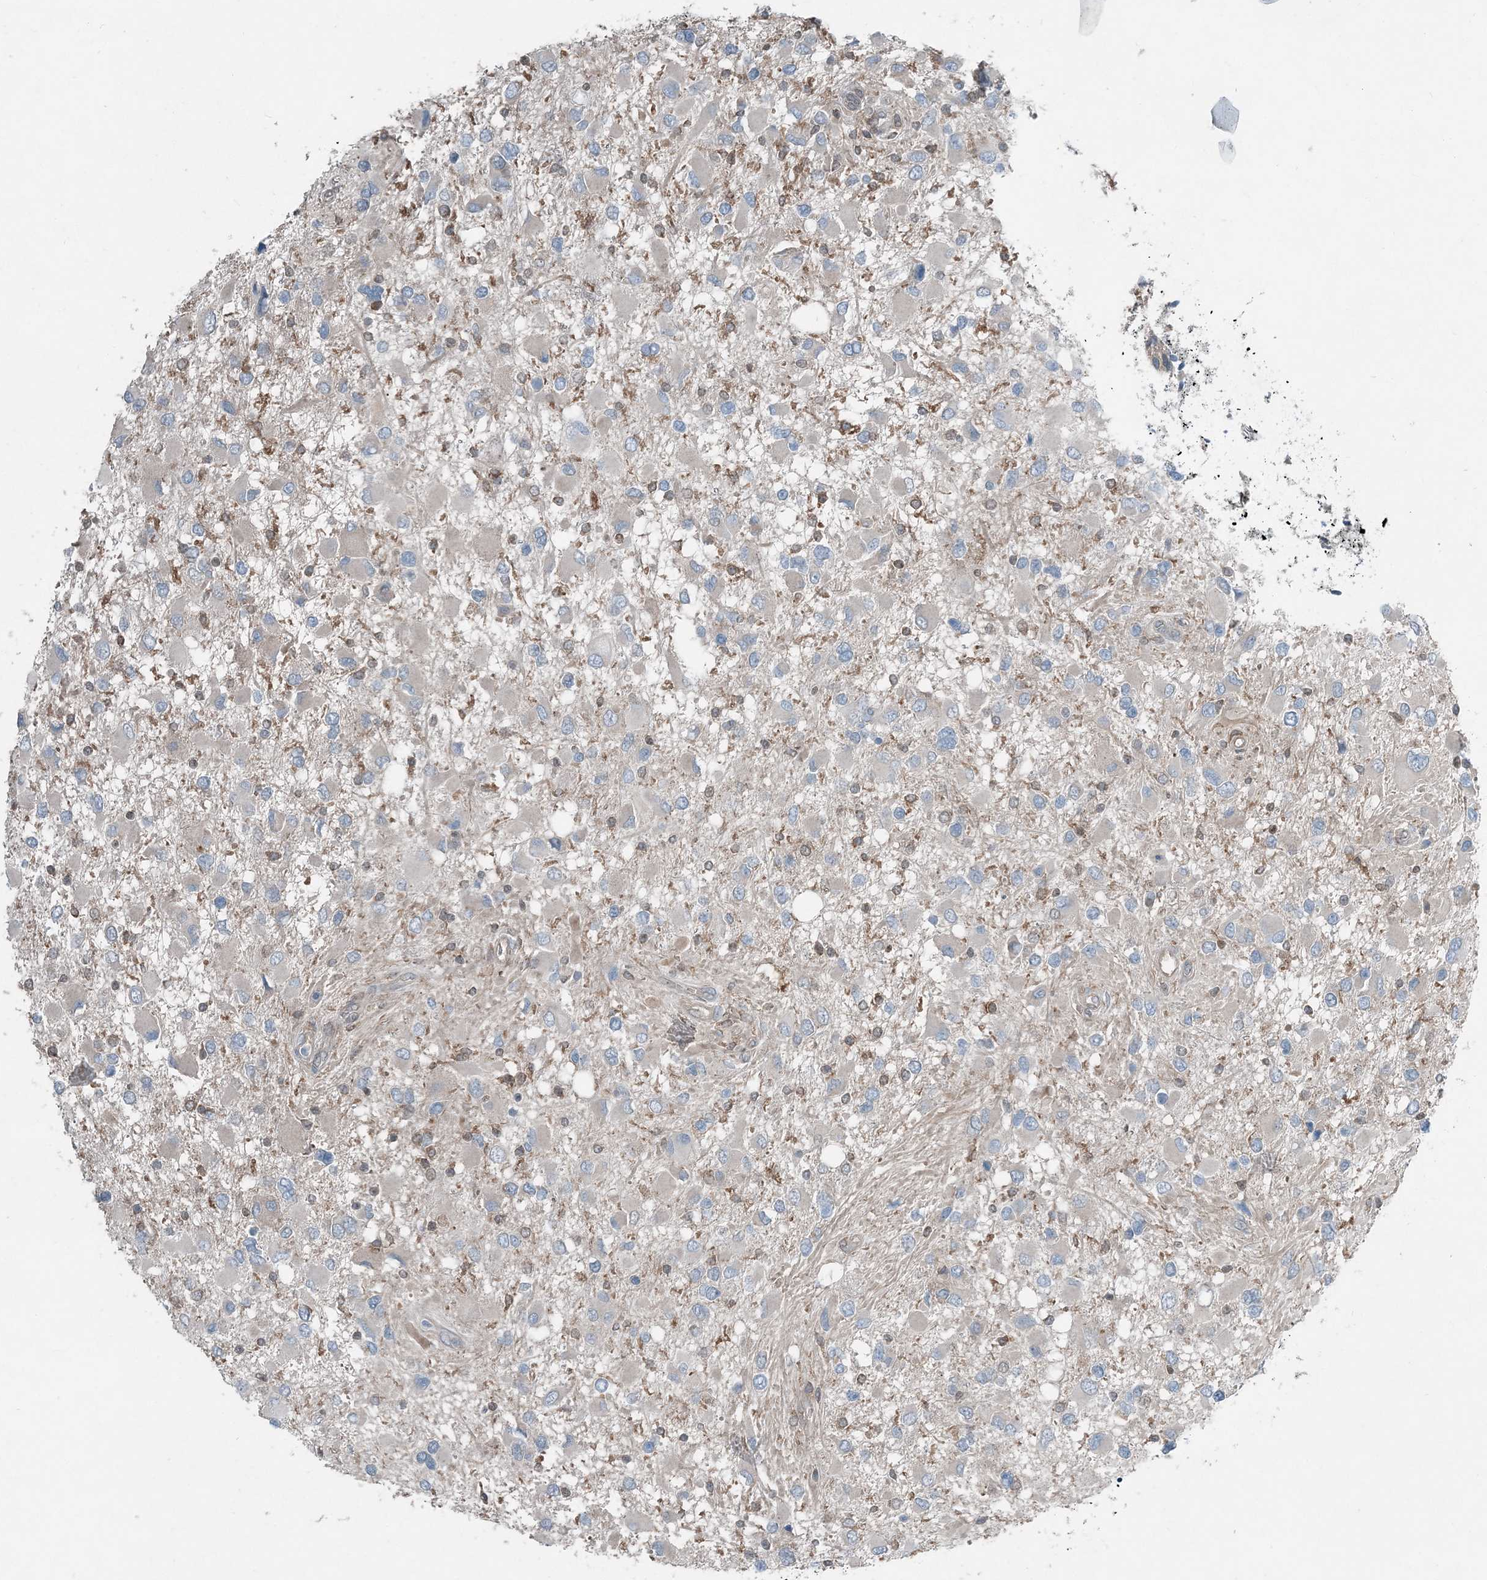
{"staining": {"intensity": "negative", "quantity": "none", "location": "none"}, "tissue": "glioma", "cell_type": "Tumor cells", "image_type": "cancer", "snomed": [{"axis": "morphology", "description": "Glioma, malignant, High grade"}, {"axis": "topography", "description": "Brain"}], "caption": "The micrograph demonstrates no significant staining in tumor cells of malignant glioma (high-grade). Nuclei are stained in blue.", "gene": "ARMH1", "patient": {"sex": "male", "age": 53}}